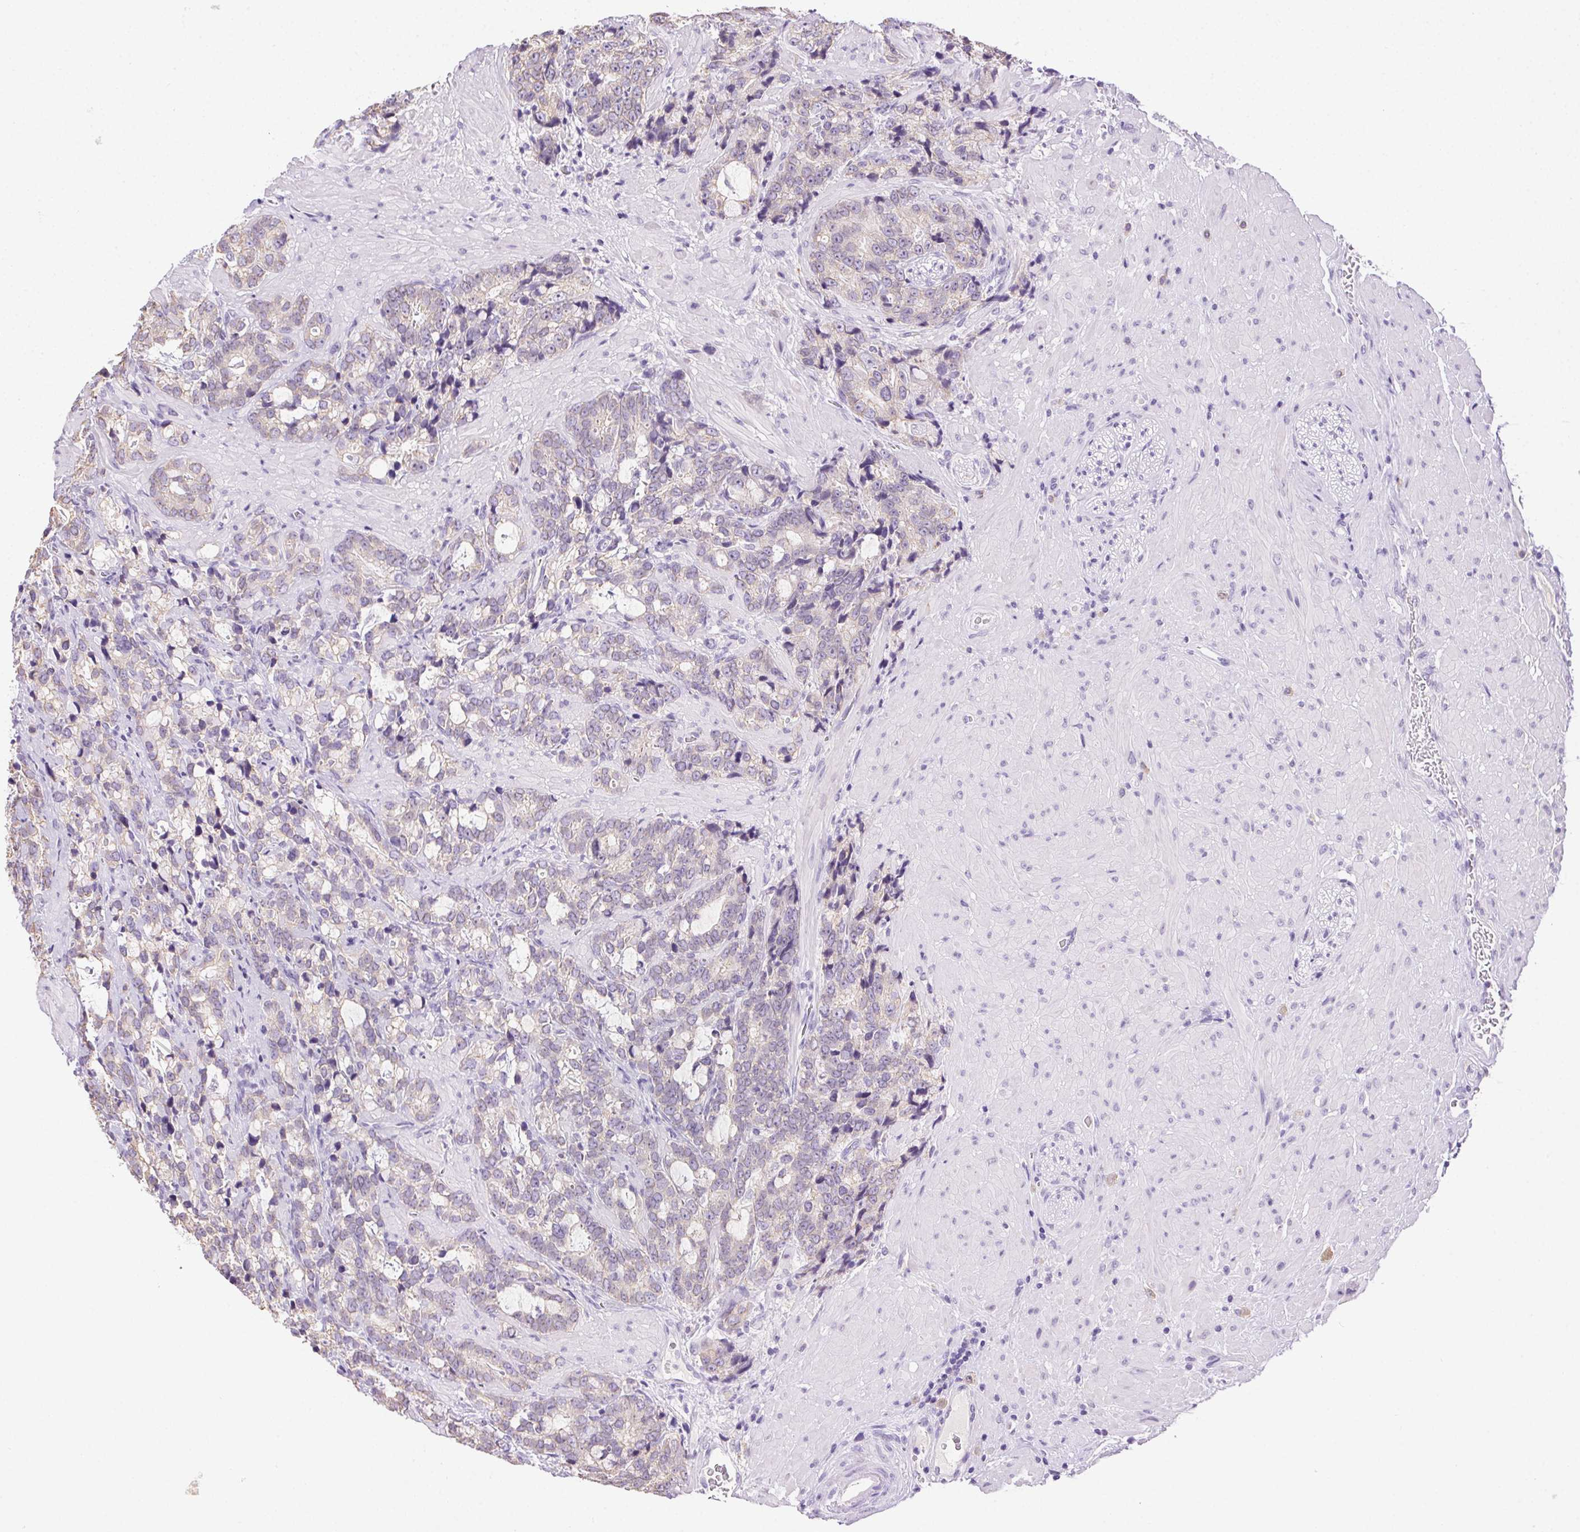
{"staining": {"intensity": "negative", "quantity": "none", "location": "none"}, "tissue": "prostate cancer", "cell_type": "Tumor cells", "image_type": "cancer", "snomed": [{"axis": "morphology", "description": "Adenocarcinoma, High grade"}, {"axis": "topography", "description": "Prostate"}], "caption": "A high-resolution photomicrograph shows IHC staining of prostate adenocarcinoma (high-grade), which displays no significant positivity in tumor cells. (DAB (3,3'-diaminobenzidine) immunohistochemistry with hematoxylin counter stain).", "gene": "CLDN10", "patient": {"sex": "male", "age": 74}}